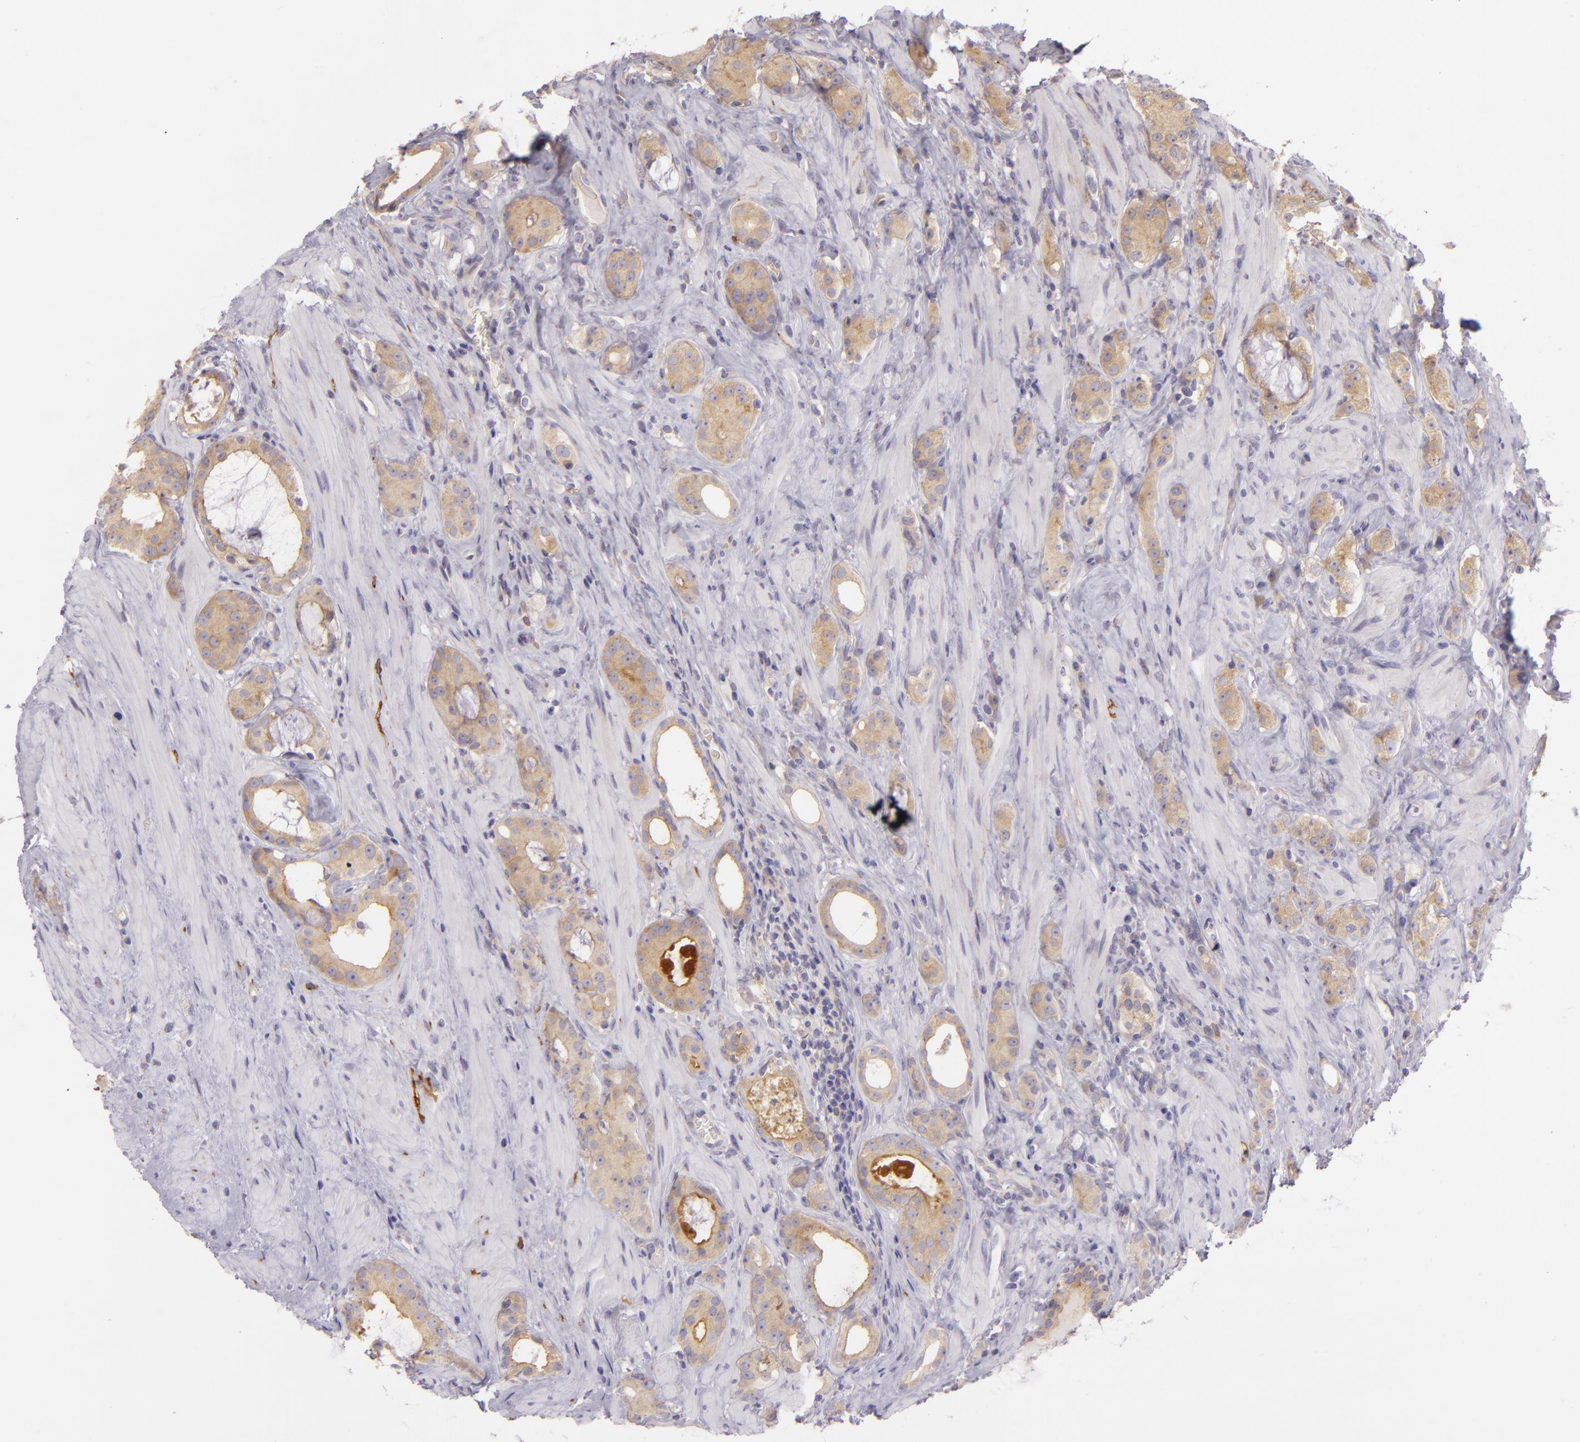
{"staining": {"intensity": "weak", "quantity": ">75%", "location": "cytoplasmic/membranous"}, "tissue": "prostate cancer", "cell_type": "Tumor cells", "image_type": "cancer", "snomed": [{"axis": "morphology", "description": "Adenocarcinoma, Medium grade"}, {"axis": "topography", "description": "Prostate"}], "caption": "High-power microscopy captured an IHC histopathology image of adenocarcinoma (medium-grade) (prostate), revealing weak cytoplasmic/membranous expression in about >75% of tumor cells.", "gene": "ZC3H7B", "patient": {"sex": "male", "age": 73}}